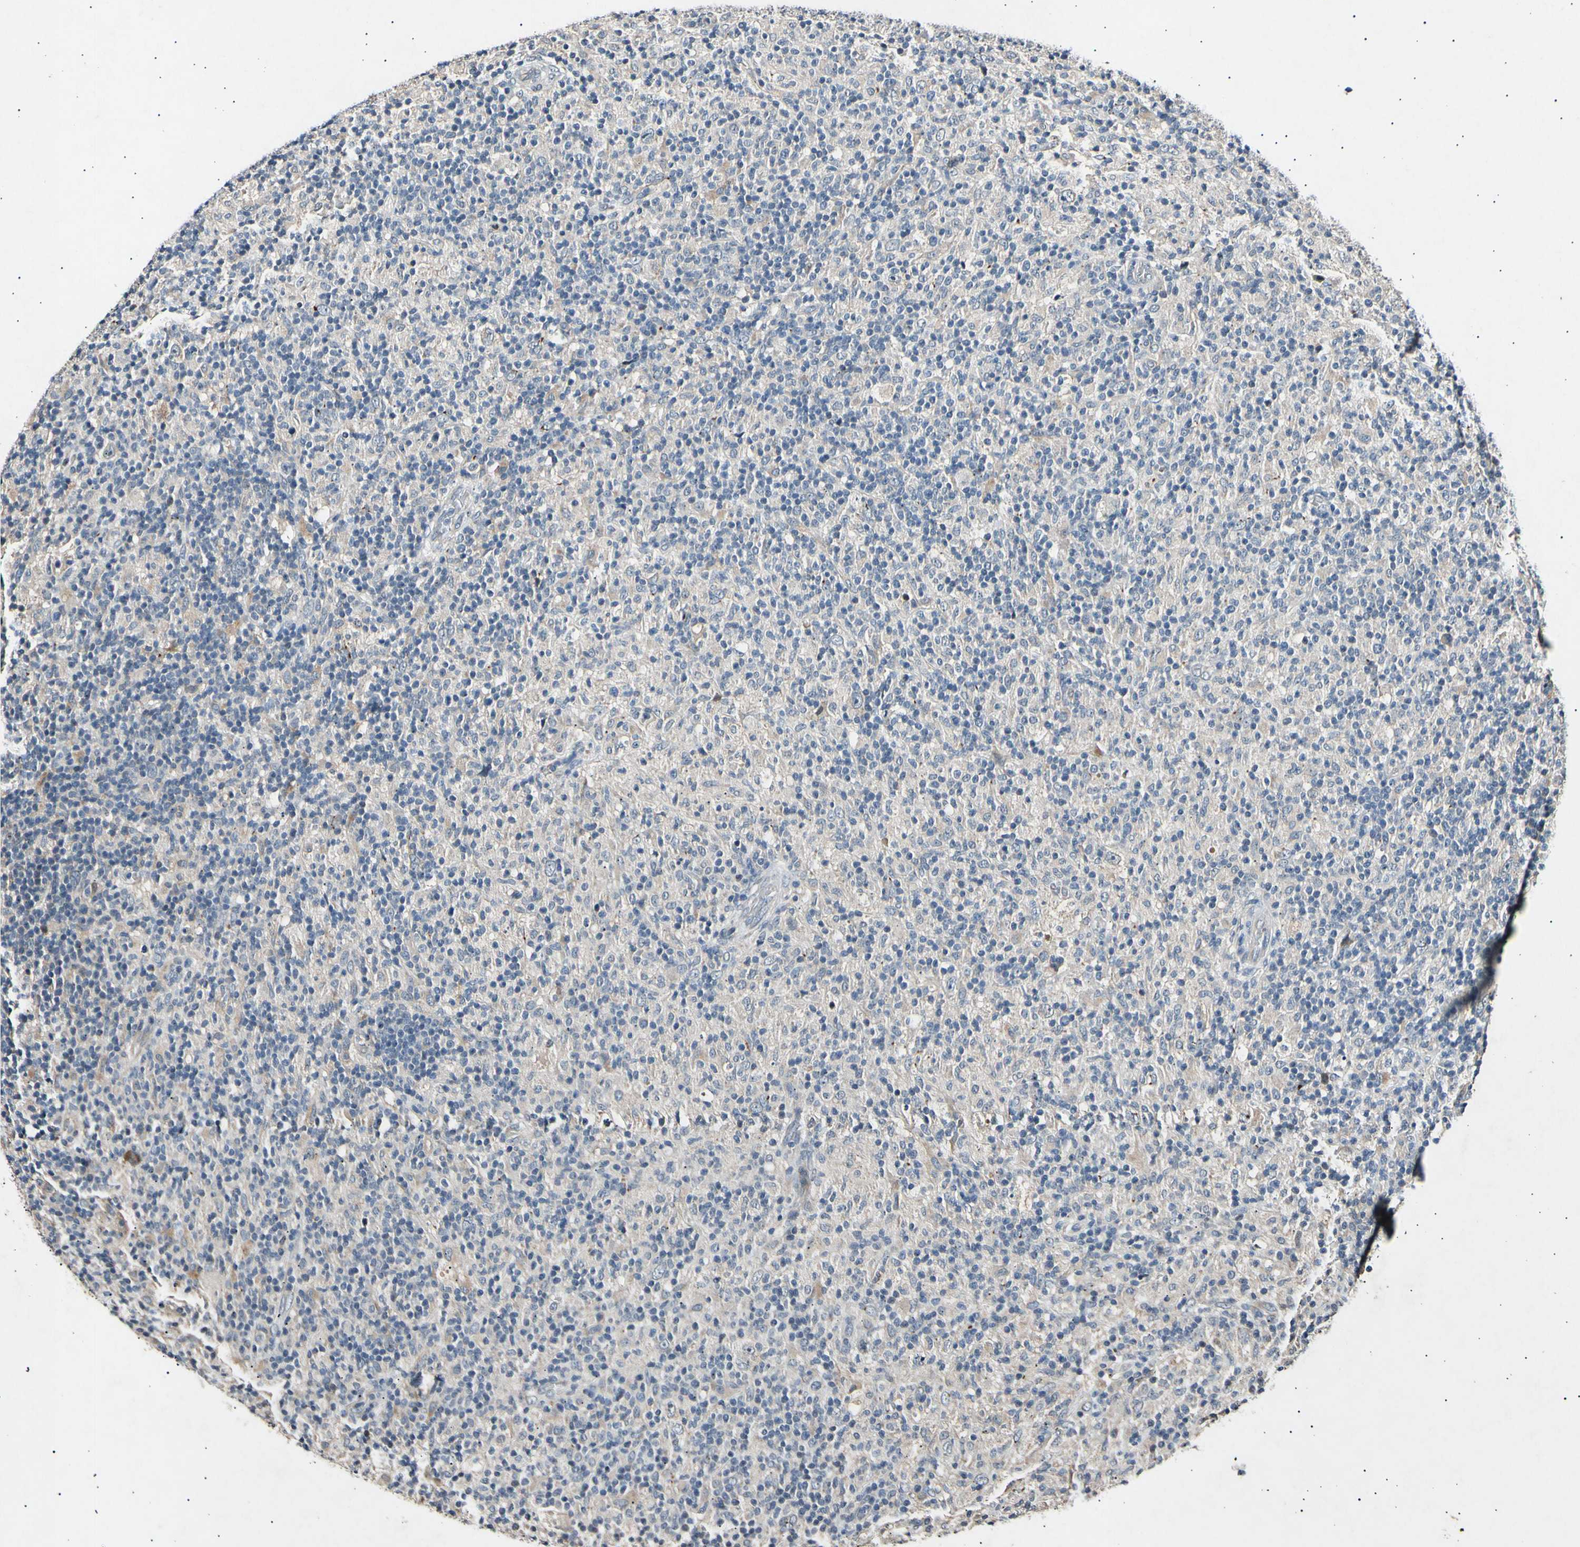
{"staining": {"intensity": "negative", "quantity": "none", "location": "none"}, "tissue": "lymphoma", "cell_type": "Tumor cells", "image_type": "cancer", "snomed": [{"axis": "morphology", "description": "Hodgkin's disease, NOS"}, {"axis": "topography", "description": "Lymph node"}], "caption": "Image shows no significant protein expression in tumor cells of Hodgkin's disease. (Brightfield microscopy of DAB (3,3'-diaminobenzidine) IHC at high magnification).", "gene": "ADCY3", "patient": {"sex": "male", "age": 70}}